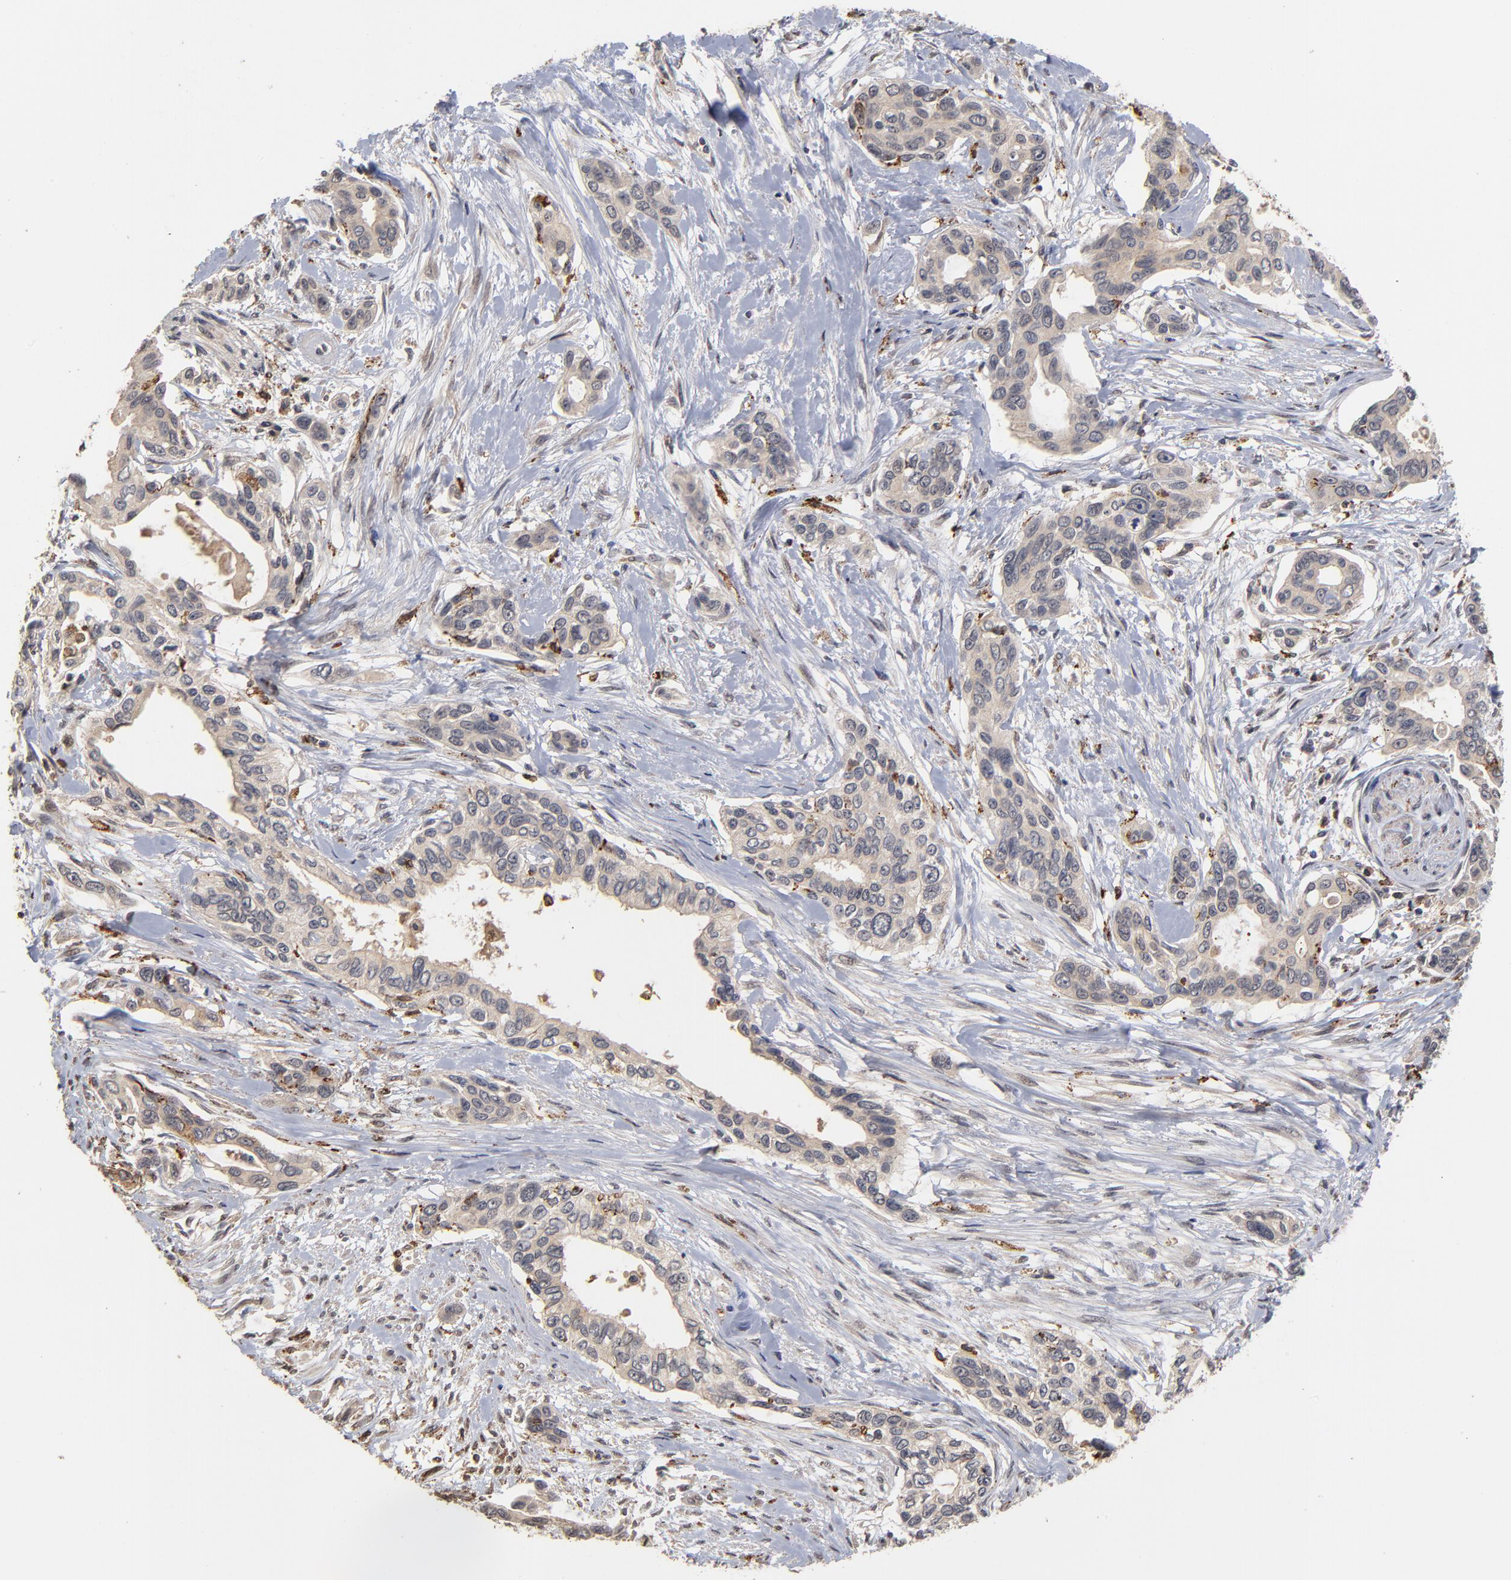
{"staining": {"intensity": "negative", "quantity": "none", "location": "none"}, "tissue": "pancreatic cancer", "cell_type": "Tumor cells", "image_type": "cancer", "snomed": [{"axis": "morphology", "description": "Adenocarcinoma, NOS"}, {"axis": "topography", "description": "Pancreas"}], "caption": "The IHC histopathology image has no significant staining in tumor cells of adenocarcinoma (pancreatic) tissue. (Immunohistochemistry (ihc), brightfield microscopy, high magnification).", "gene": "ASB8", "patient": {"sex": "female", "age": 60}}